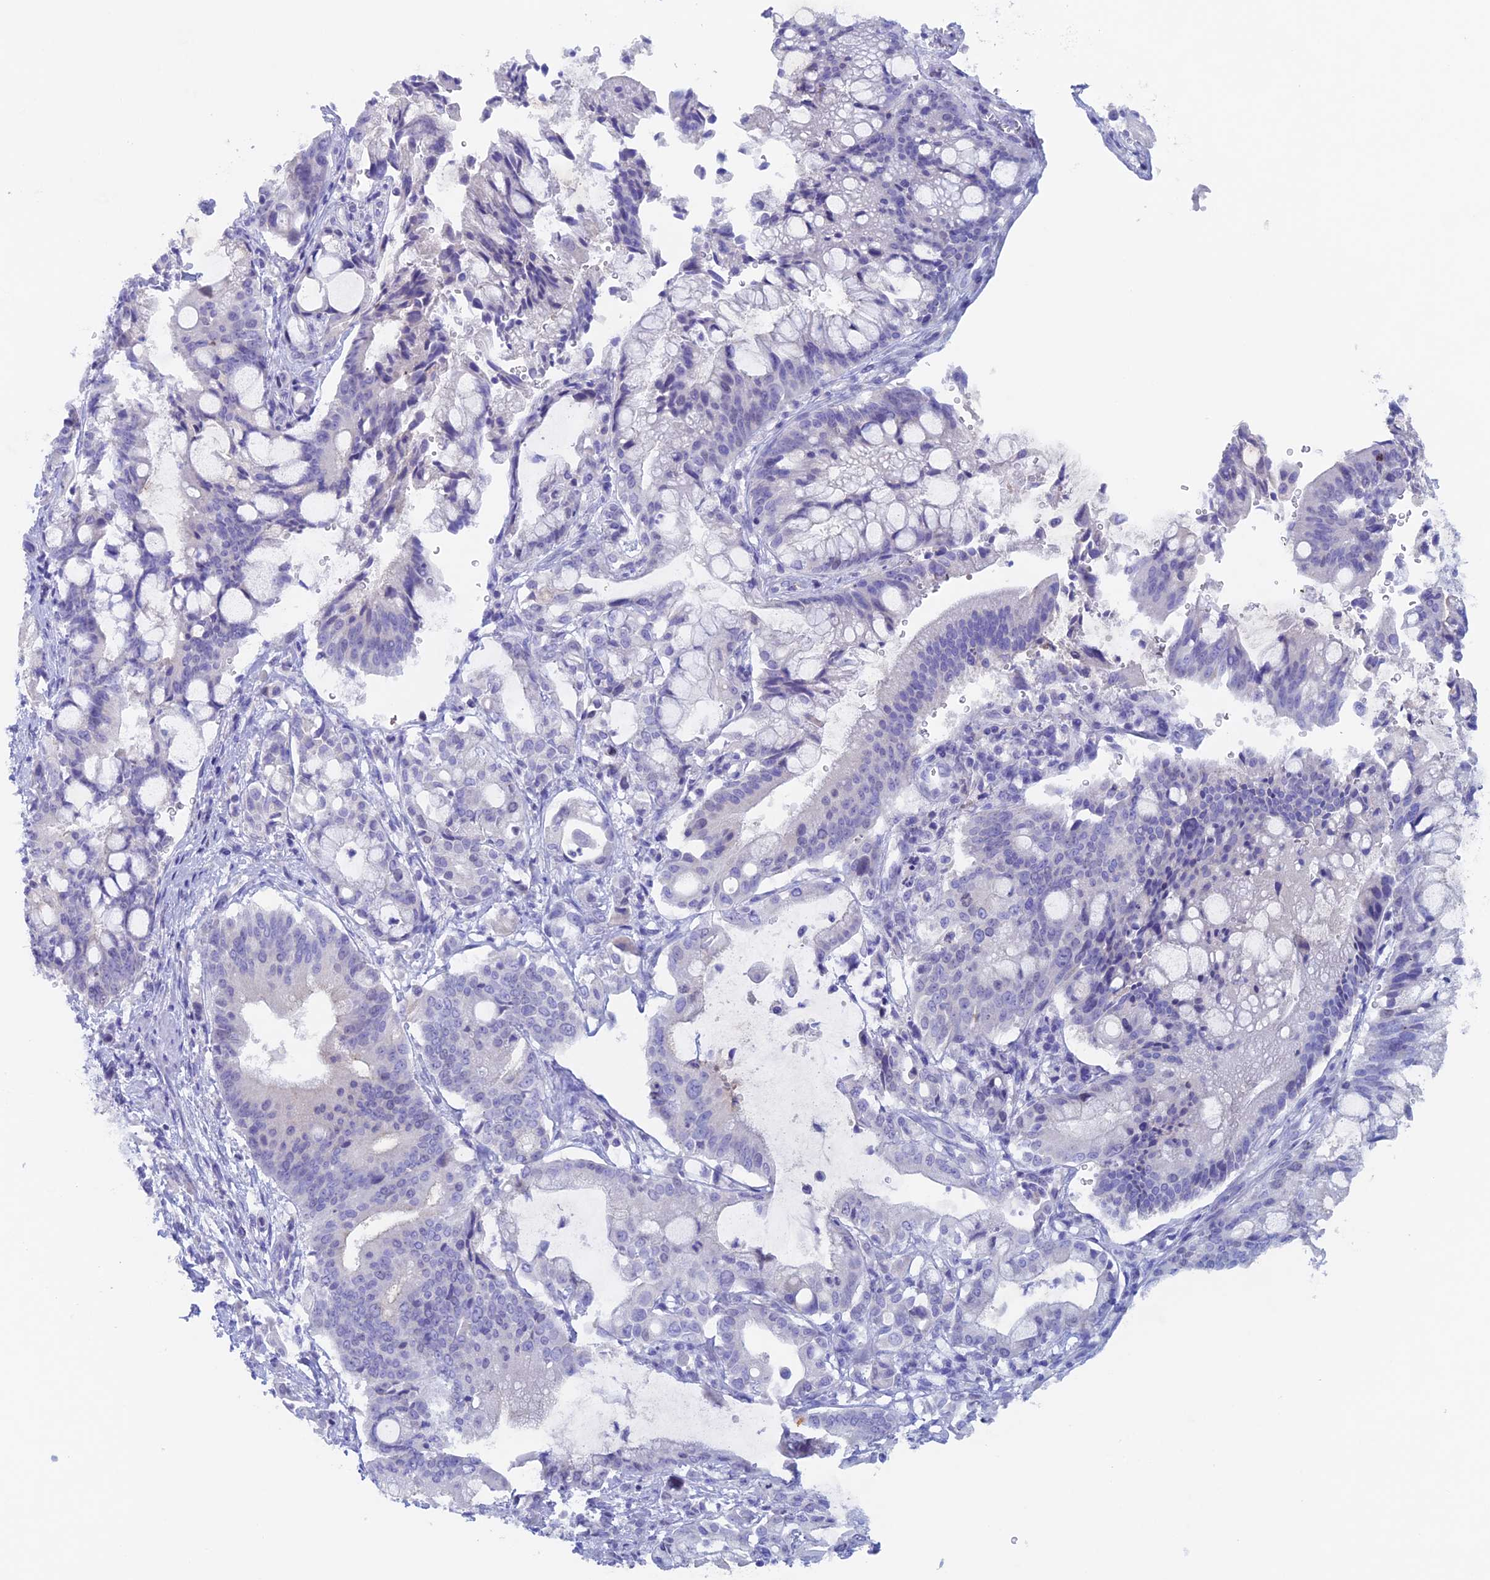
{"staining": {"intensity": "negative", "quantity": "none", "location": "none"}, "tissue": "pancreatic cancer", "cell_type": "Tumor cells", "image_type": "cancer", "snomed": [{"axis": "morphology", "description": "Adenocarcinoma, NOS"}, {"axis": "topography", "description": "Pancreas"}], "caption": "Pancreatic cancer stained for a protein using immunohistochemistry reveals no positivity tumor cells.", "gene": "PSMC3IP", "patient": {"sex": "male", "age": 68}}